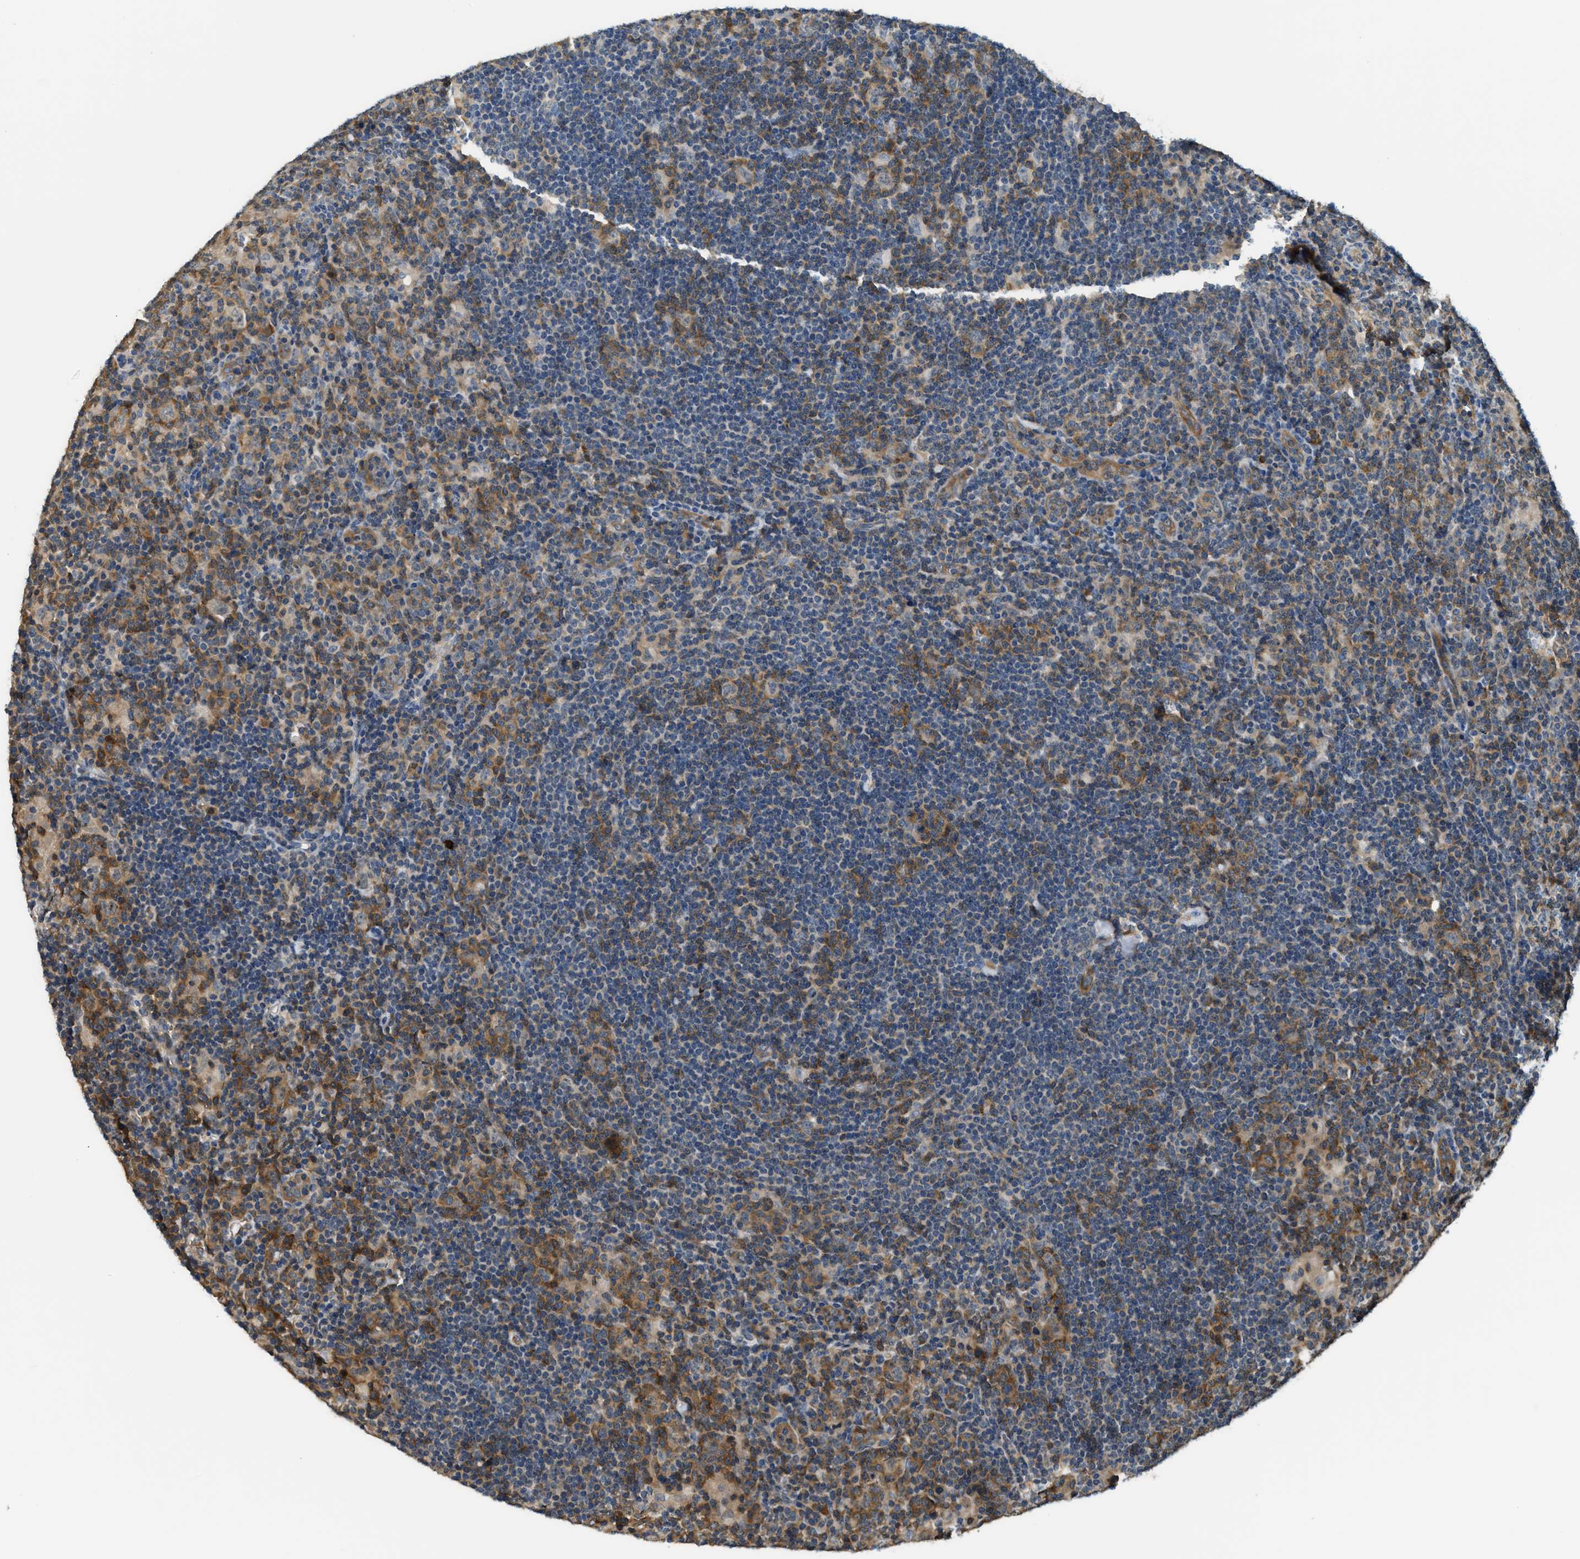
{"staining": {"intensity": "weak", "quantity": "25%-75%", "location": "cytoplasmic/membranous"}, "tissue": "lymphoma", "cell_type": "Tumor cells", "image_type": "cancer", "snomed": [{"axis": "morphology", "description": "Hodgkin's disease, NOS"}, {"axis": "topography", "description": "Lymph node"}], "caption": "This photomicrograph exhibits Hodgkin's disease stained with immunohistochemistry to label a protein in brown. The cytoplasmic/membranous of tumor cells show weak positivity for the protein. Nuclei are counter-stained blue.", "gene": "CBLB", "patient": {"sex": "female", "age": 57}}